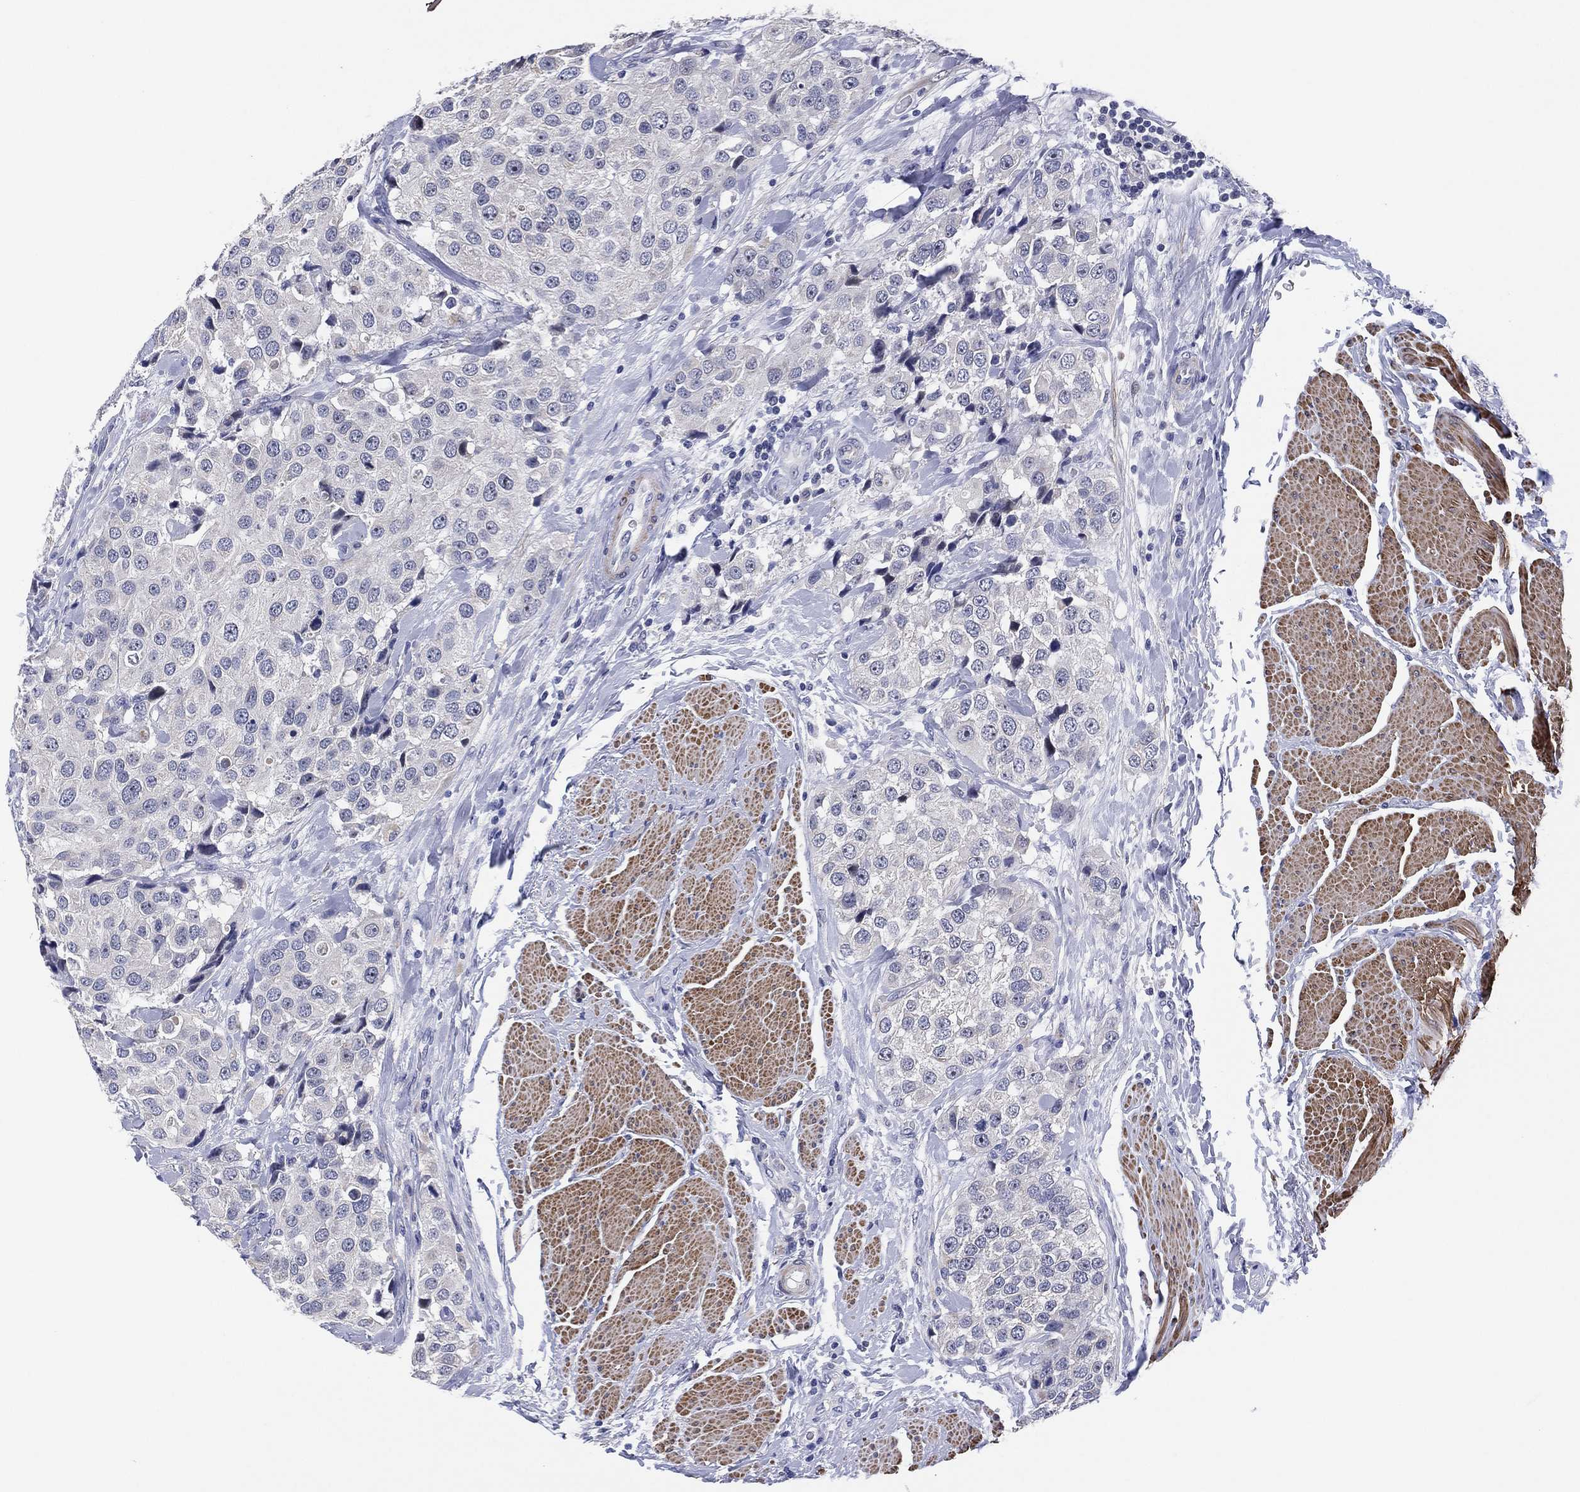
{"staining": {"intensity": "negative", "quantity": "none", "location": "none"}, "tissue": "urothelial cancer", "cell_type": "Tumor cells", "image_type": "cancer", "snomed": [{"axis": "morphology", "description": "Urothelial carcinoma, High grade"}, {"axis": "topography", "description": "Urinary bladder"}], "caption": "Urothelial carcinoma (high-grade) was stained to show a protein in brown. There is no significant staining in tumor cells.", "gene": "CLIP3", "patient": {"sex": "female", "age": 64}}